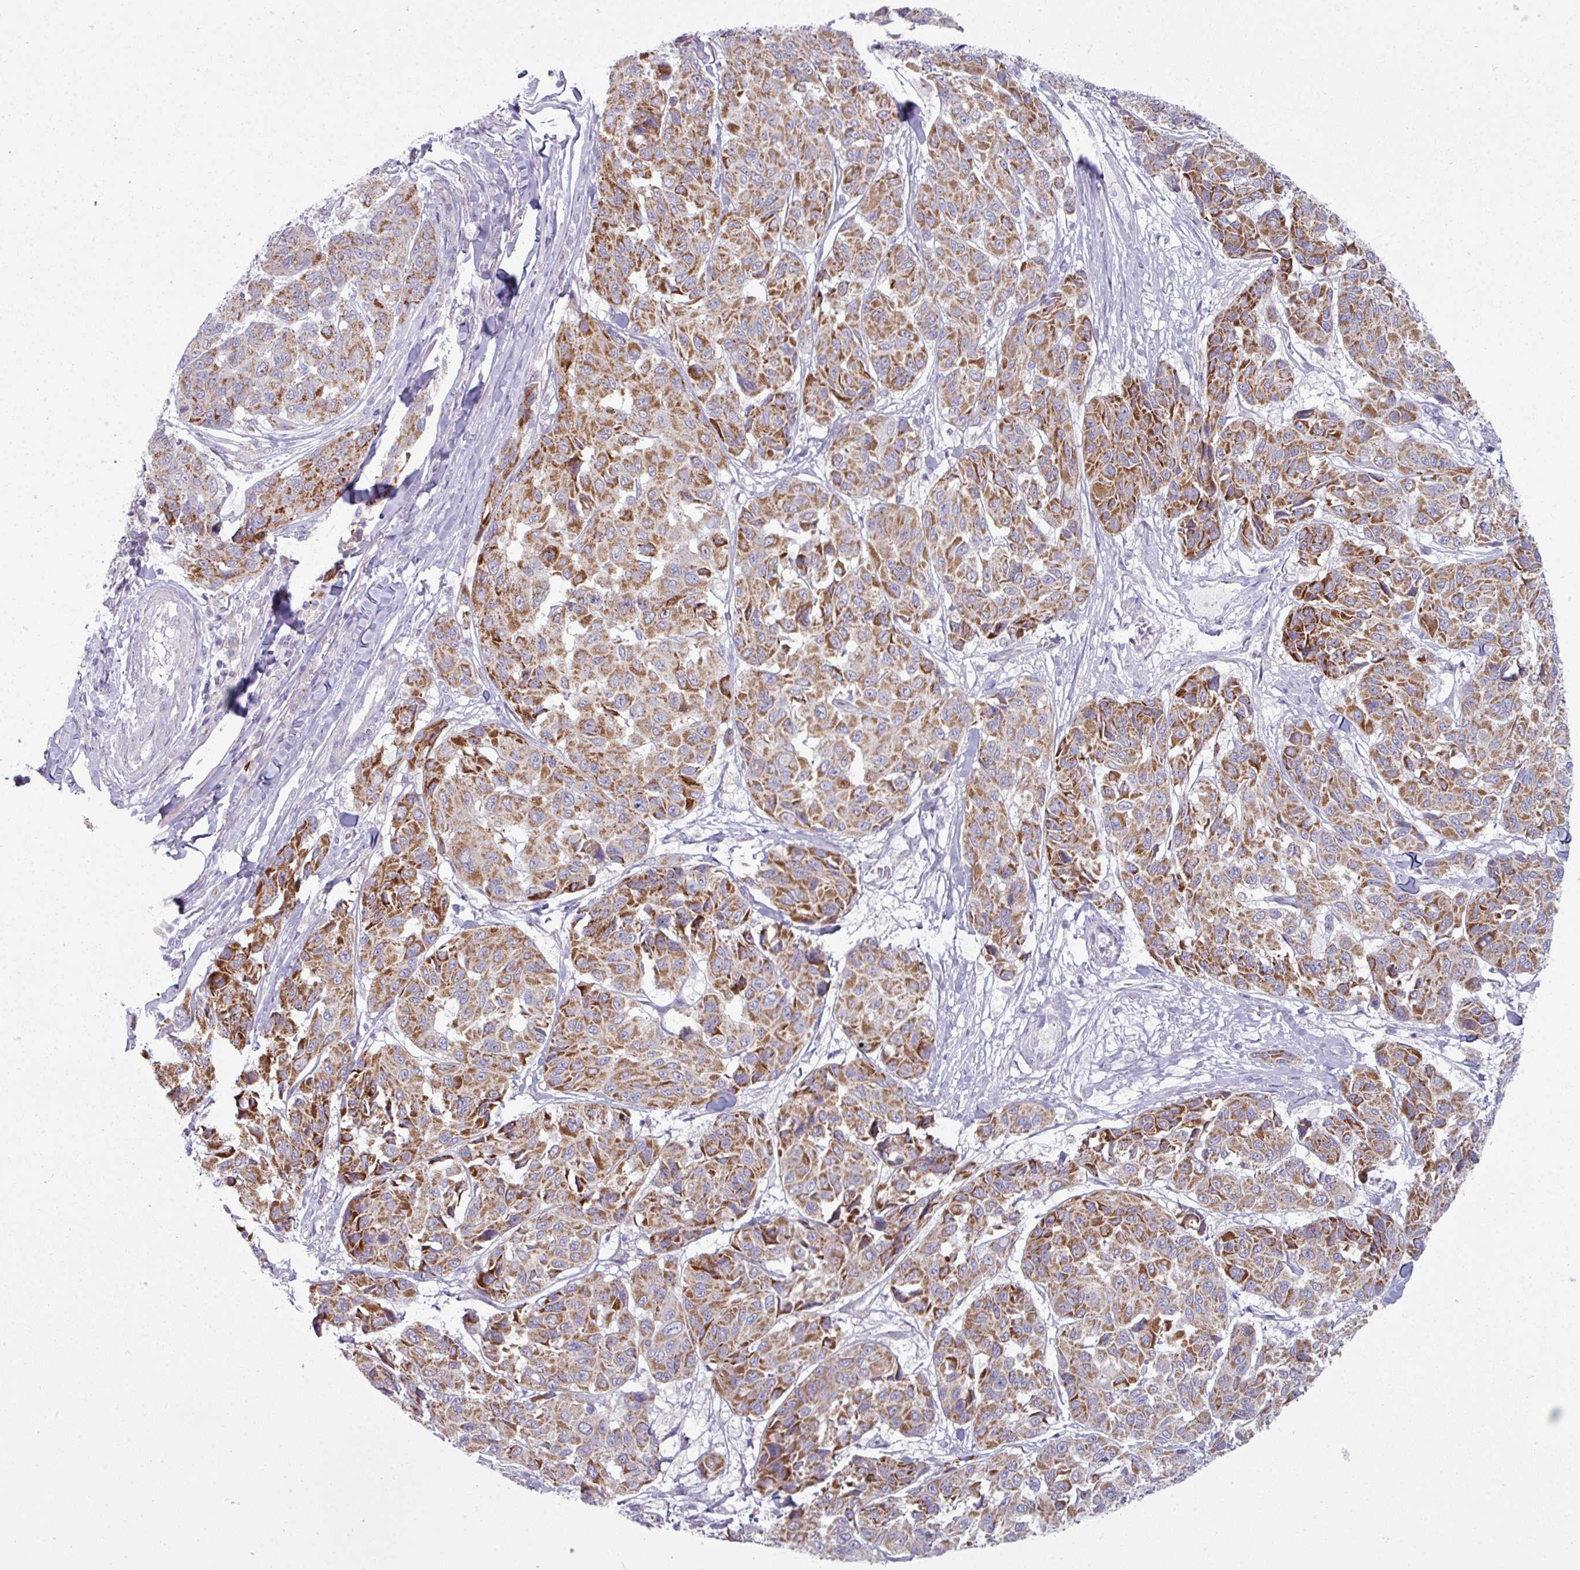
{"staining": {"intensity": "moderate", "quantity": ">75%", "location": "cytoplasmic/membranous"}, "tissue": "melanoma", "cell_type": "Tumor cells", "image_type": "cancer", "snomed": [{"axis": "morphology", "description": "Malignant melanoma, NOS"}, {"axis": "topography", "description": "Skin"}], "caption": "Protein staining of melanoma tissue reveals moderate cytoplasmic/membranous staining in approximately >75% of tumor cells. (brown staining indicates protein expression, while blue staining denotes nuclei).", "gene": "ZNF615", "patient": {"sex": "female", "age": 66}}